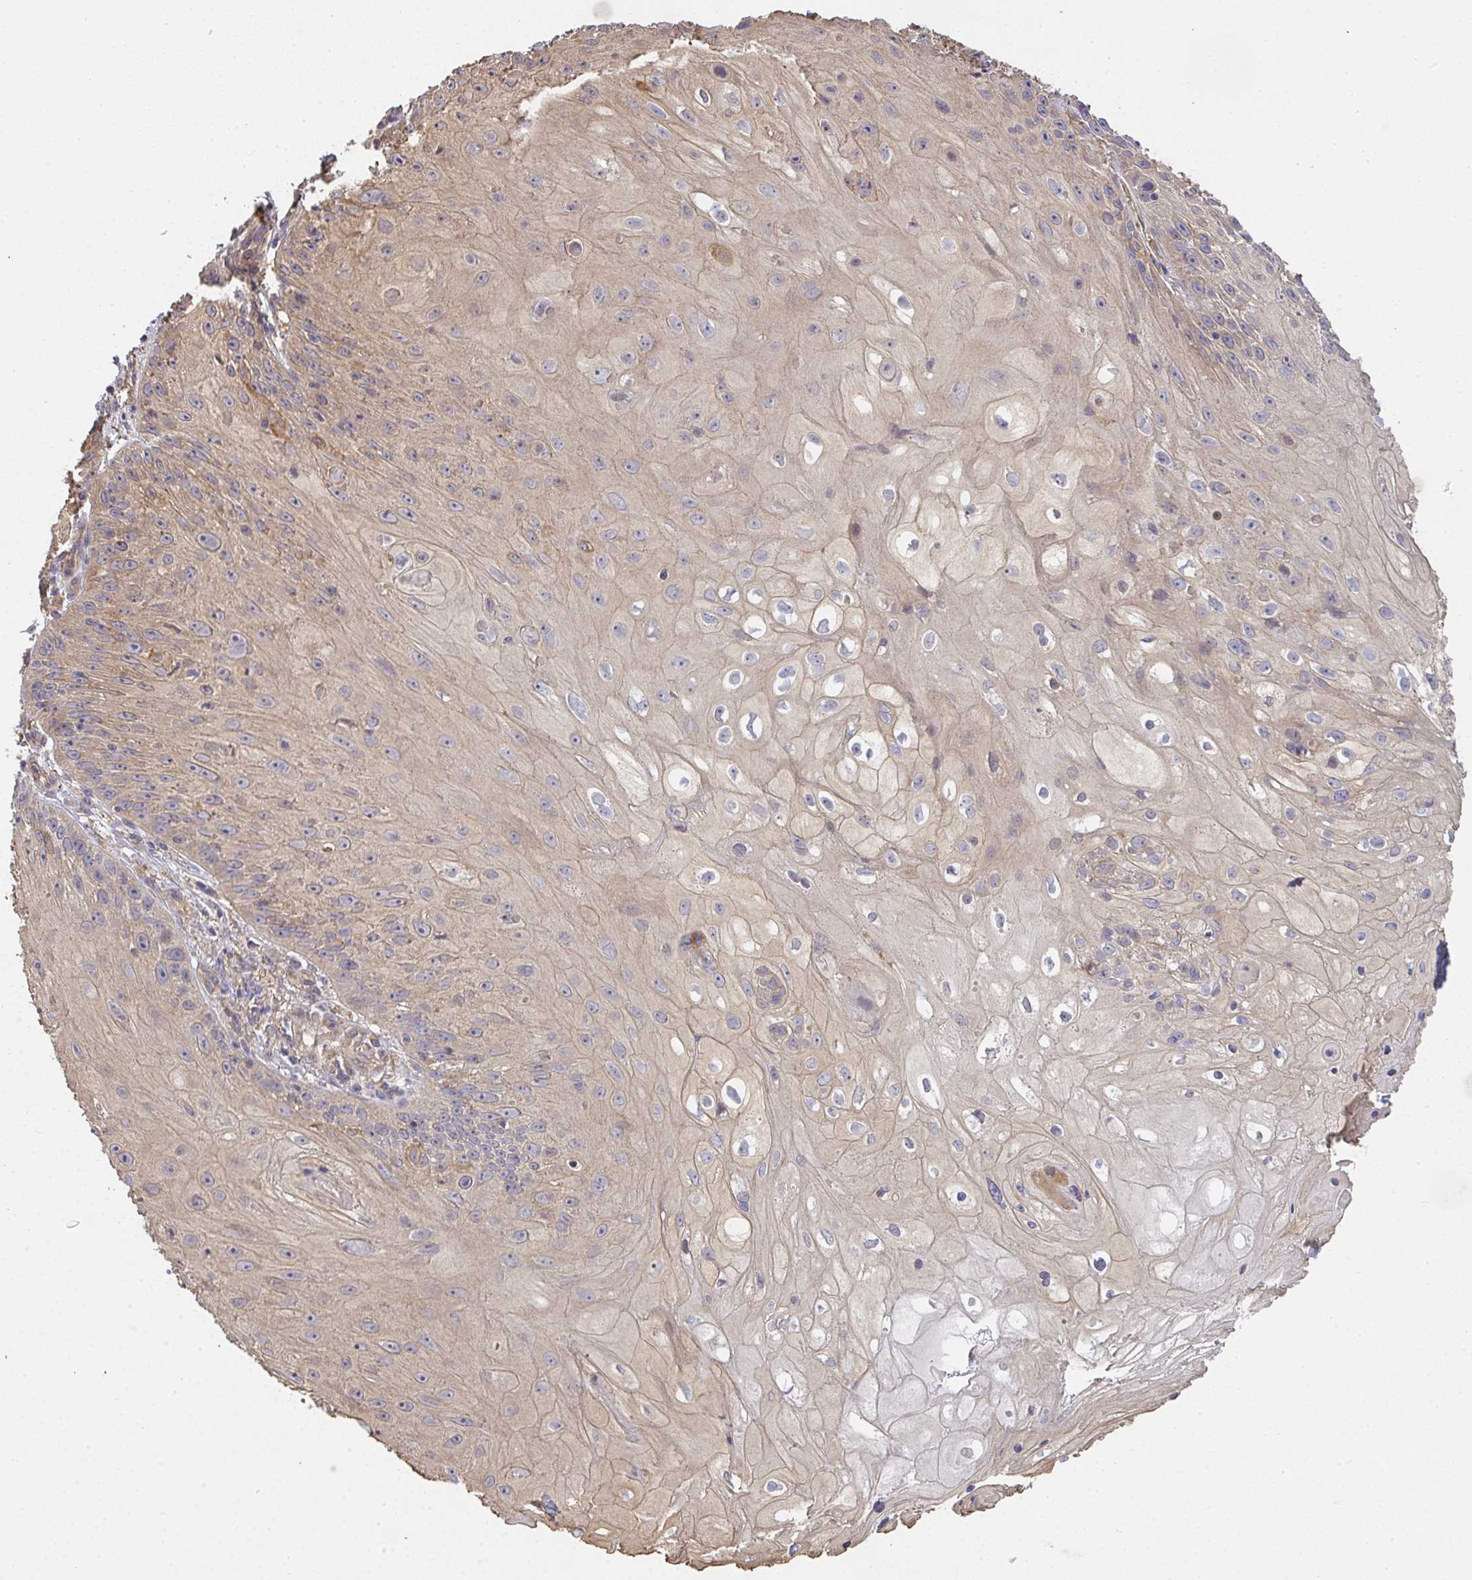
{"staining": {"intensity": "weak", "quantity": ">75%", "location": "cytoplasmic/membranous"}, "tissue": "skin cancer", "cell_type": "Tumor cells", "image_type": "cancer", "snomed": [{"axis": "morphology", "description": "Squamous cell carcinoma, NOS"}, {"axis": "topography", "description": "Skin"}, {"axis": "topography", "description": "Vulva"}], "caption": "A micrograph showing weak cytoplasmic/membranous staining in approximately >75% of tumor cells in skin squamous cell carcinoma, as visualized by brown immunohistochemical staining.", "gene": "EEF1AKMT1", "patient": {"sex": "female", "age": 76}}